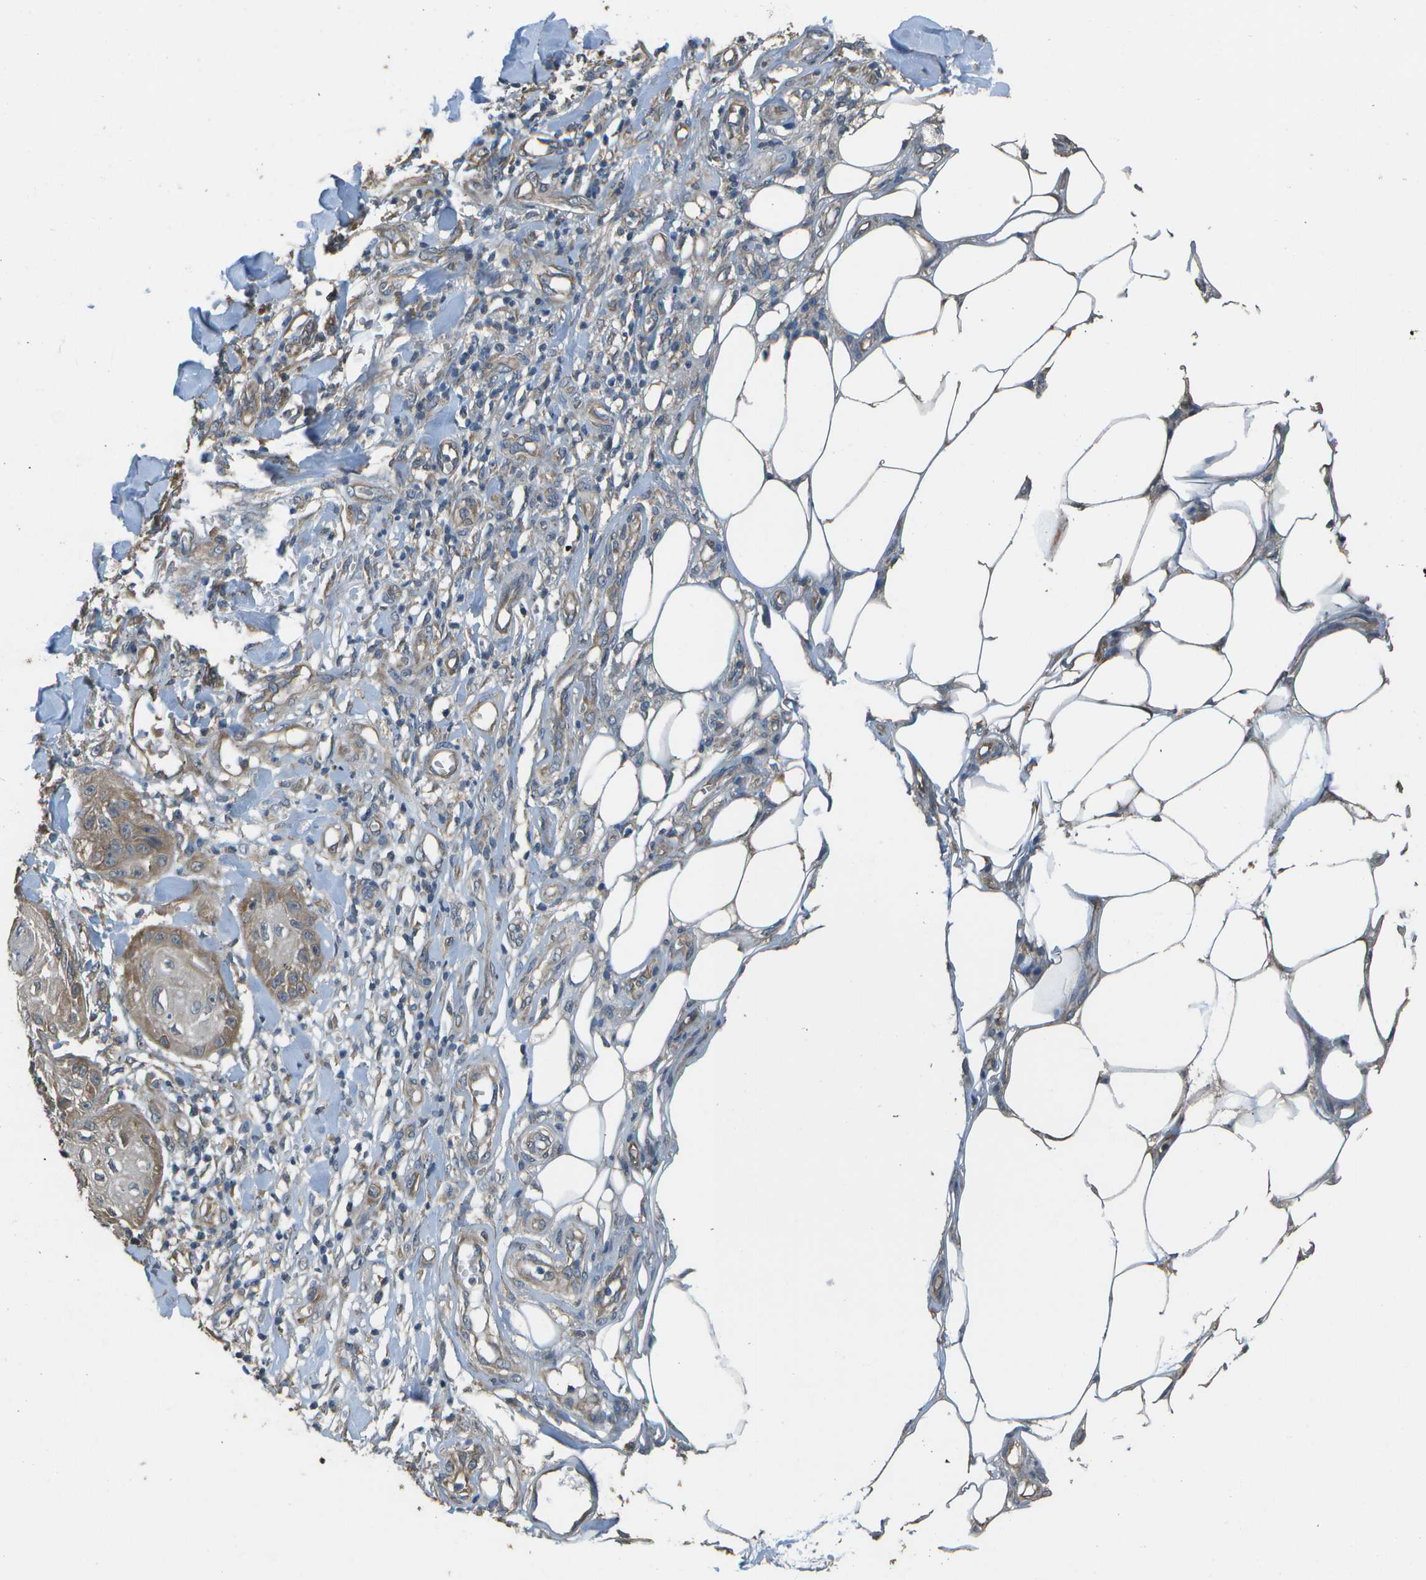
{"staining": {"intensity": "moderate", "quantity": ">75%", "location": "cytoplasmic/membranous"}, "tissue": "skin cancer", "cell_type": "Tumor cells", "image_type": "cancer", "snomed": [{"axis": "morphology", "description": "Squamous cell carcinoma, NOS"}, {"axis": "topography", "description": "Skin"}], "caption": "Protein analysis of skin cancer (squamous cell carcinoma) tissue exhibits moderate cytoplasmic/membranous expression in about >75% of tumor cells.", "gene": "CLNS1A", "patient": {"sex": "male", "age": 74}}